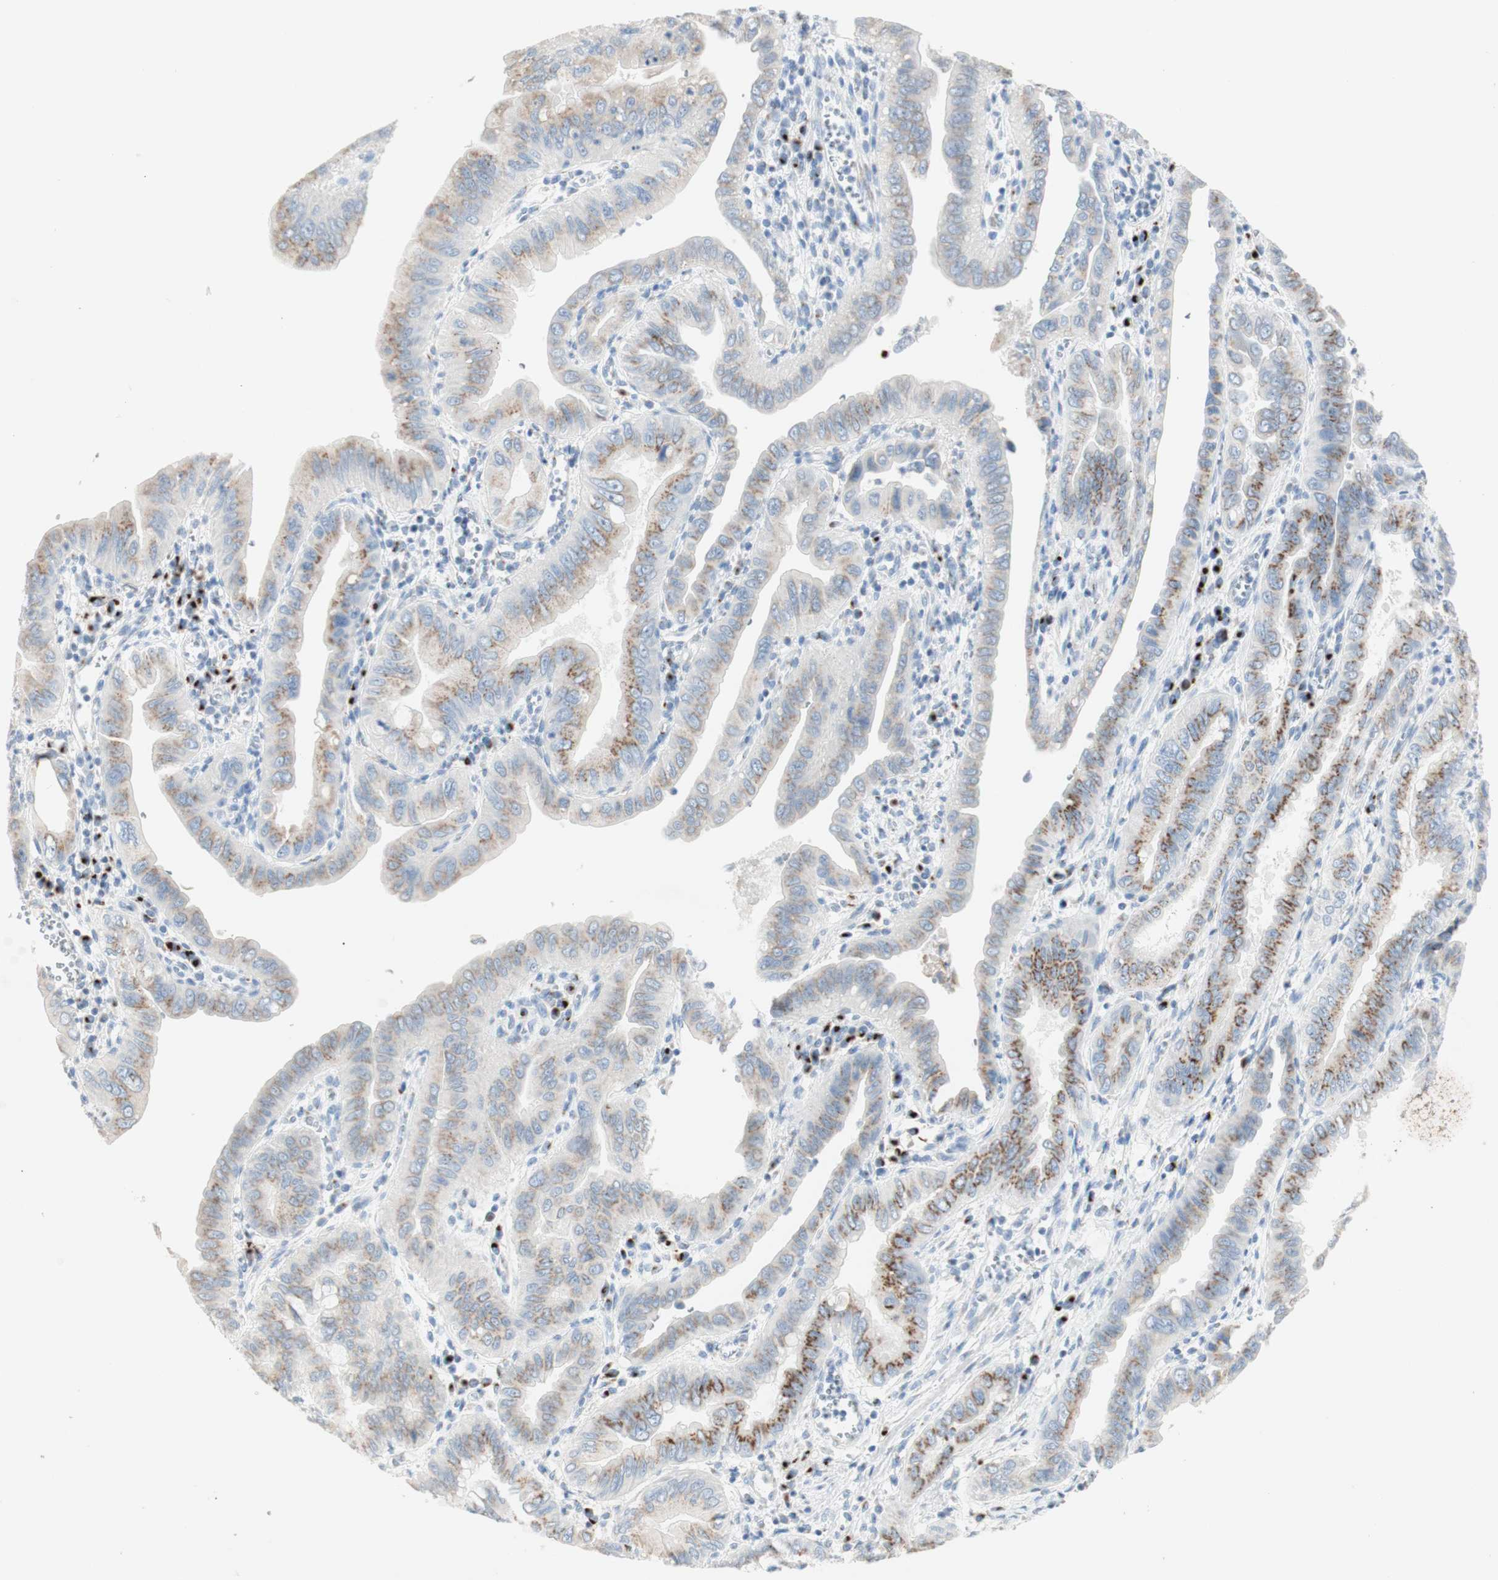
{"staining": {"intensity": "moderate", "quantity": "25%-75%", "location": "cytoplasmic/membranous"}, "tissue": "pancreatic cancer", "cell_type": "Tumor cells", "image_type": "cancer", "snomed": [{"axis": "morphology", "description": "Normal tissue, NOS"}, {"axis": "topography", "description": "Lymph node"}], "caption": "Brown immunohistochemical staining in pancreatic cancer shows moderate cytoplasmic/membranous positivity in approximately 25%-75% of tumor cells.", "gene": "MANEA", "patient": {"sex": "male", "age": 50}}